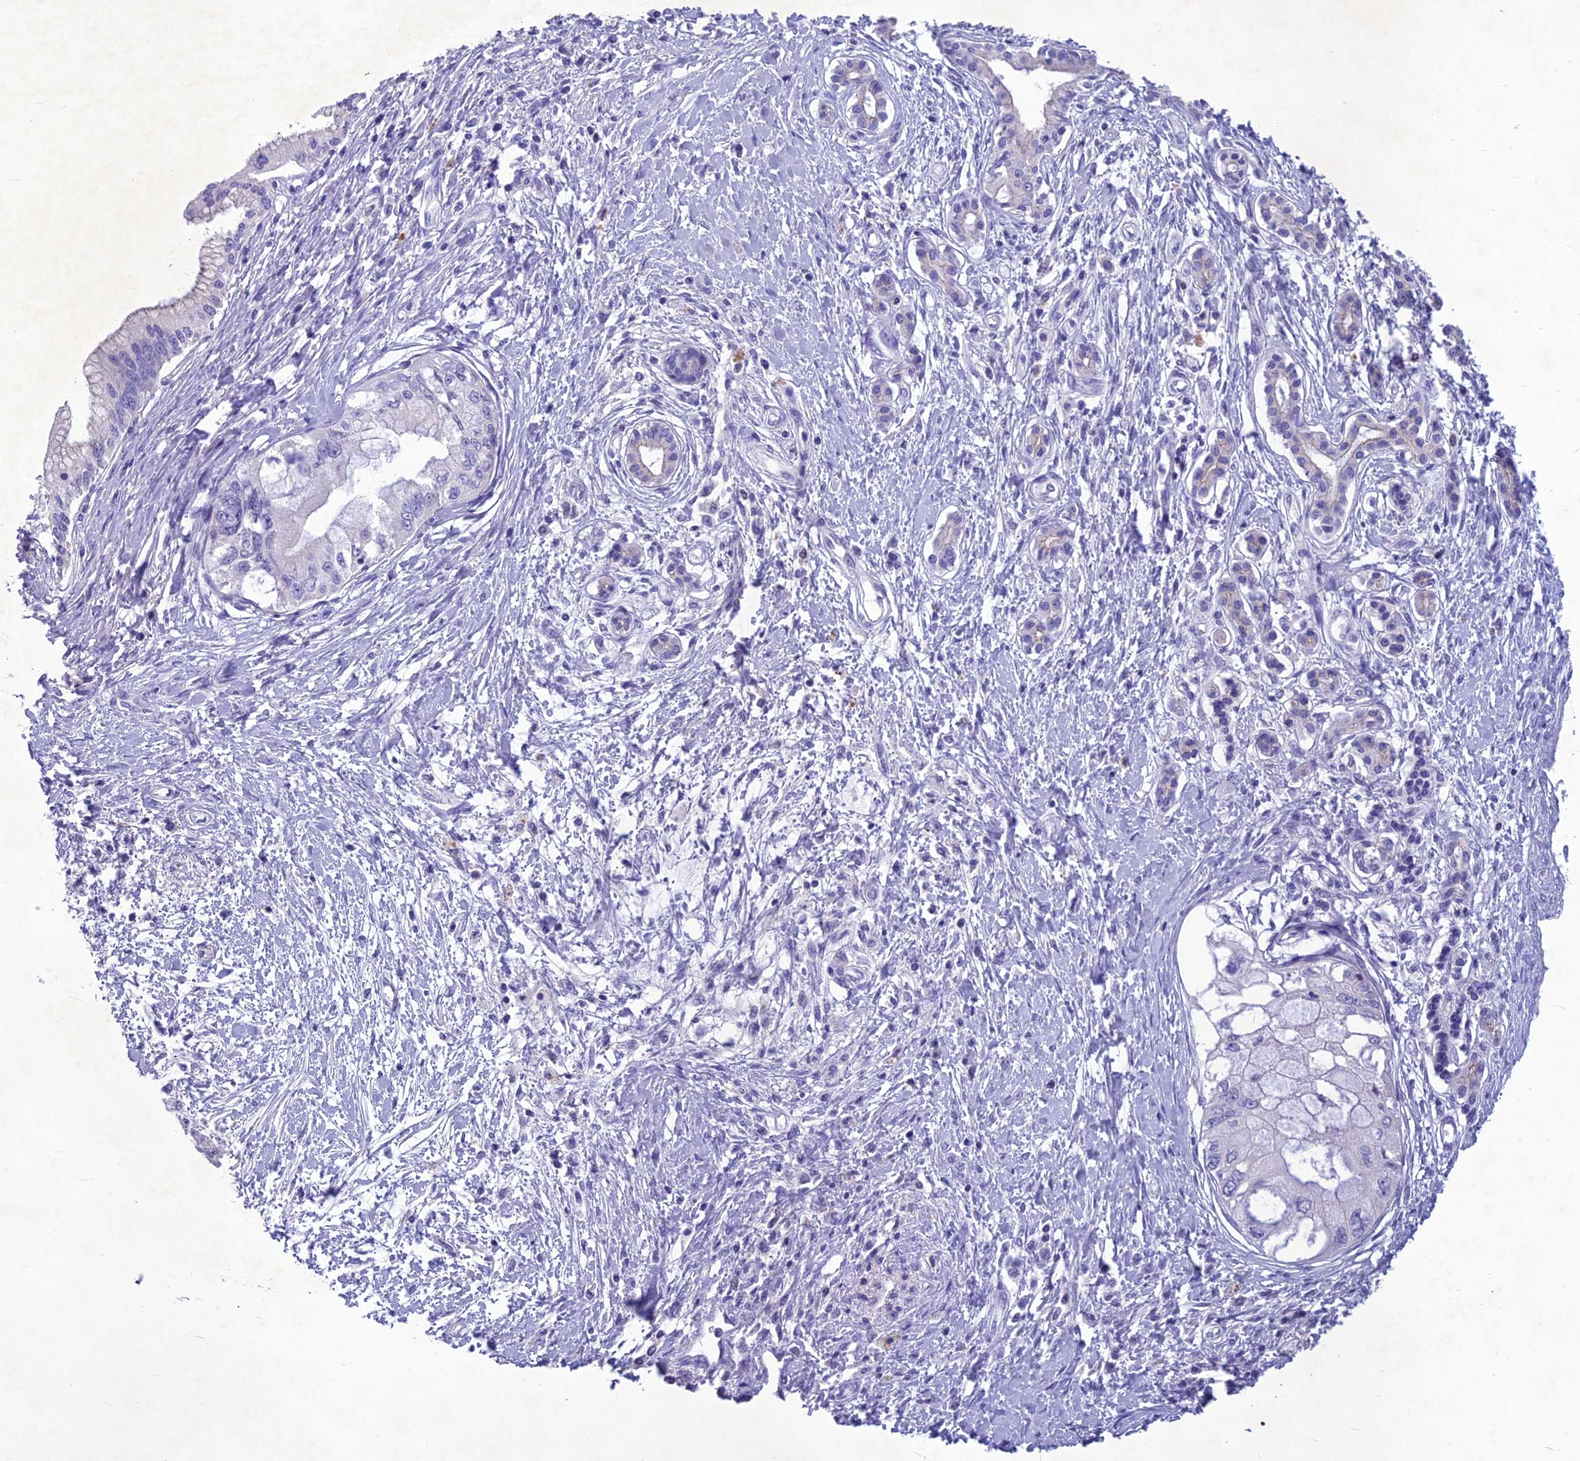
{"staining": {"intensity": "negative", "quantity": "none", "location": "none"}, "tissue": "pancreatic cancer", "cell_type": "Tumor cells", "image_type": "cancer", "snomed": [{"axis": "morphology", "description": "Adenocarcinoma, NOS"}, {"axis": "topography", "description": "Pancreas"}], "caption": "Immunohistochemical staining of human pancreatic cancer (adenocarcinoma) shows no significant positivity in tumor cells.", "gene": "IFT172", "patient": {"sex": "male", "age": 46}}